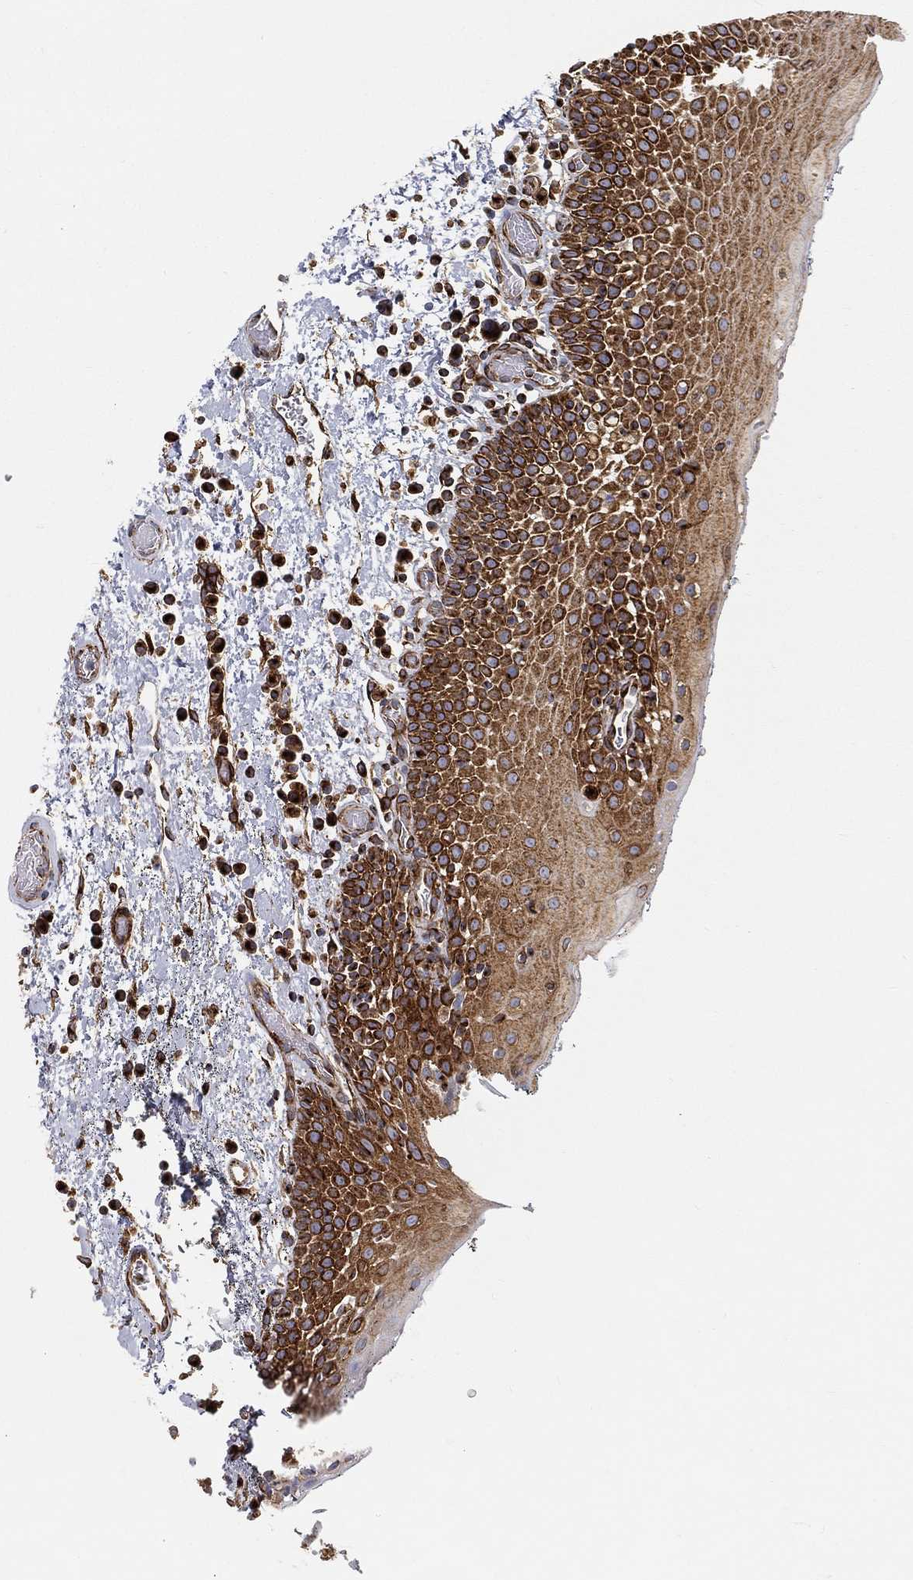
{"staining": {"intensity": "strong", "quantity": "25%-75%", "location": "cytoplasmic/membranous"}, "tissue": "oral mucosa", "cell_type": "Squamous epithelial cells", "image_type": "normal", "snomed": [{"axis": "morphology", "description": "Normal tissue, NOS"}, {"axis": "morphology", "description": "Squamous cell carcinoma, NOS"}, {"axis": "topography", "description": "Oral tissue"}, {"axis": "topography", "description": "Tounge, NOS"}, {"axis": "topography", "description": "Head-Neck"}], "caption": "Benign oral mucosa exhibits strong cytoplasmic/membranous staining in approximately 25%-75% of squamous epithelial cells, visualized by immunohistochemistry. (brown staining indicates protein expression, while blue staining denotes nuclei).", "gene": "TMEM25", "patient": {"sex": "female", "age": 80}}